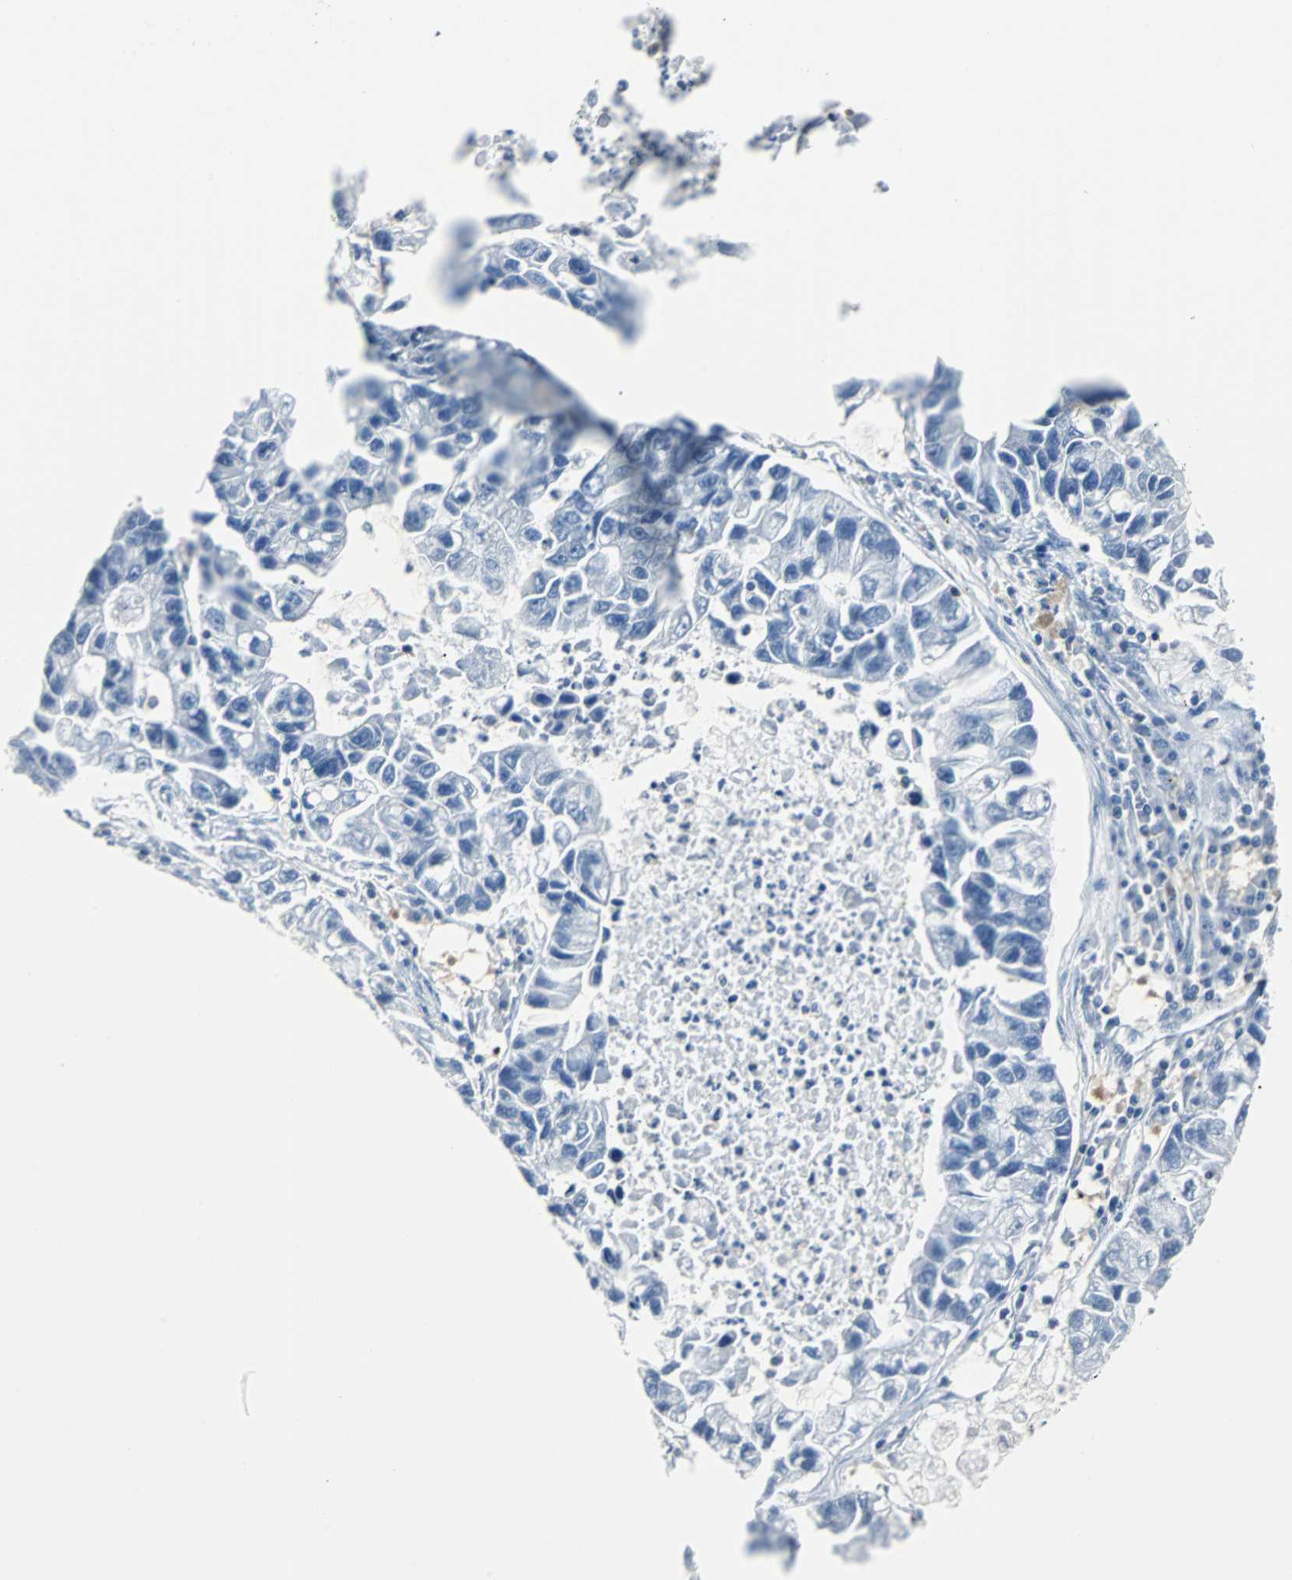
{"staining": {"intensity": "negative", "quantity": "none", "location": "none"}, "tissue": "lung cancer", "cell_type": "Tumor cells", "image_type": "cancer", "snomed": [{"axis": "morphology", "description": "Adenocarcinoma, NOS"}, {"axis": "topography", "description": "Lung"}], "caption": "Immunohistochemistry (IHC) image of neoplastic tissue: human lung adenocarcinoma stained with DAB (3,3'-diaminobenzidine) demonstrates no significant protein expression in tumor cells. Nuclei are stained in blue.", "gene": "TSC22D4", "patient": {"sex": "female", "age": 51}}